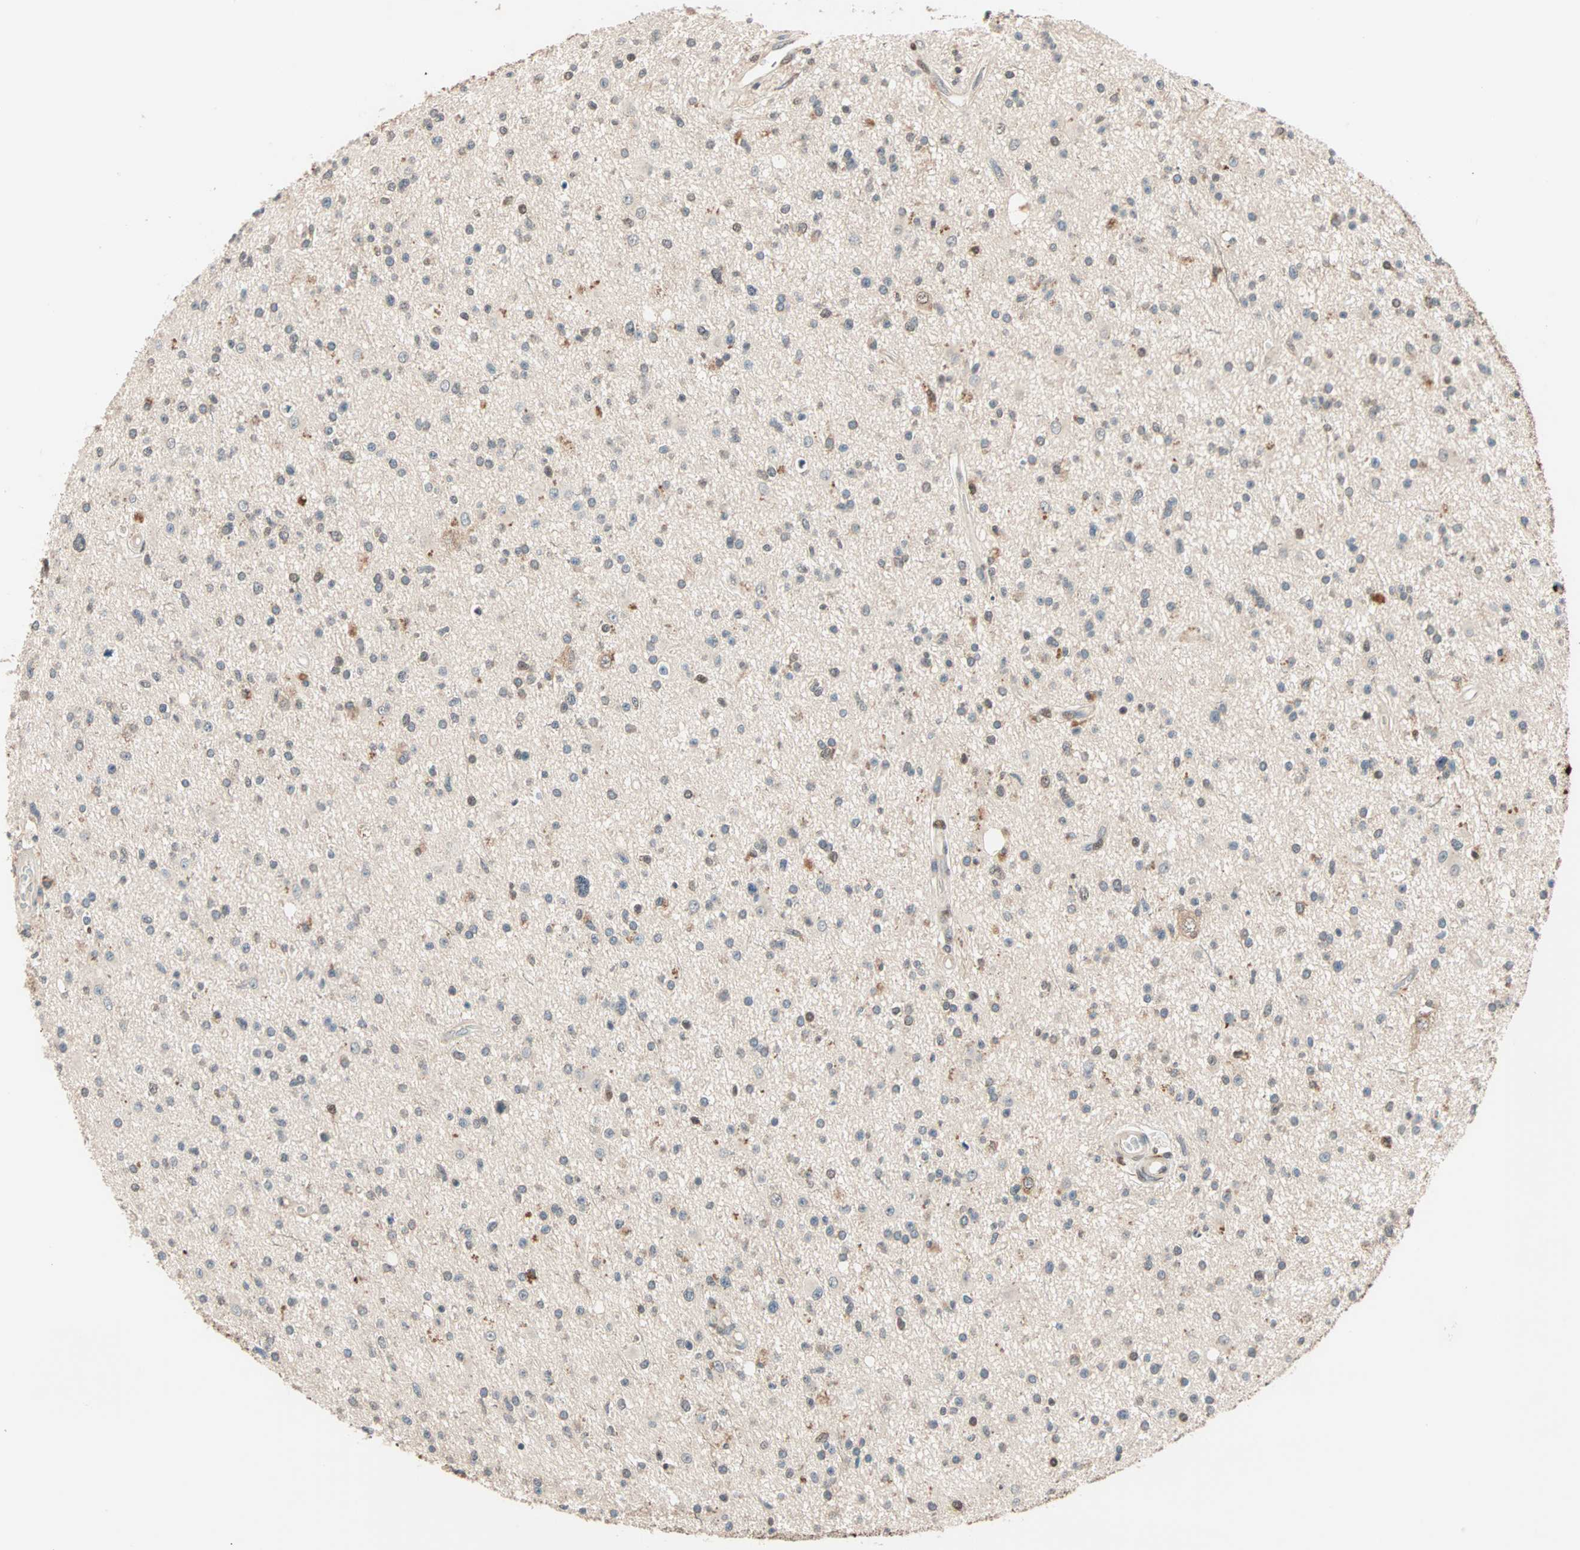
{"staining": {"intensity": "moderate", "quantity": "<25%", "location": "cytoplasmic/membranous,nuclear"}, "tissue": "glioma", "cell_type": "Tumor cells", "image_type": "cancer", "snomed": [{"axis": "morphology", "description": "Glioma, malignant, High grade"}, {"axis": "topography", "description": "Brain"}], "caption": "Approximately <25% of tumor cells in glioma demonstrate moderate cytoplasmic/membranous and nuclear protein staining as visualized by brown immunohistochemical staining.", "gene": "HECW1", "patient": {"sex": "male", "age": 33}}